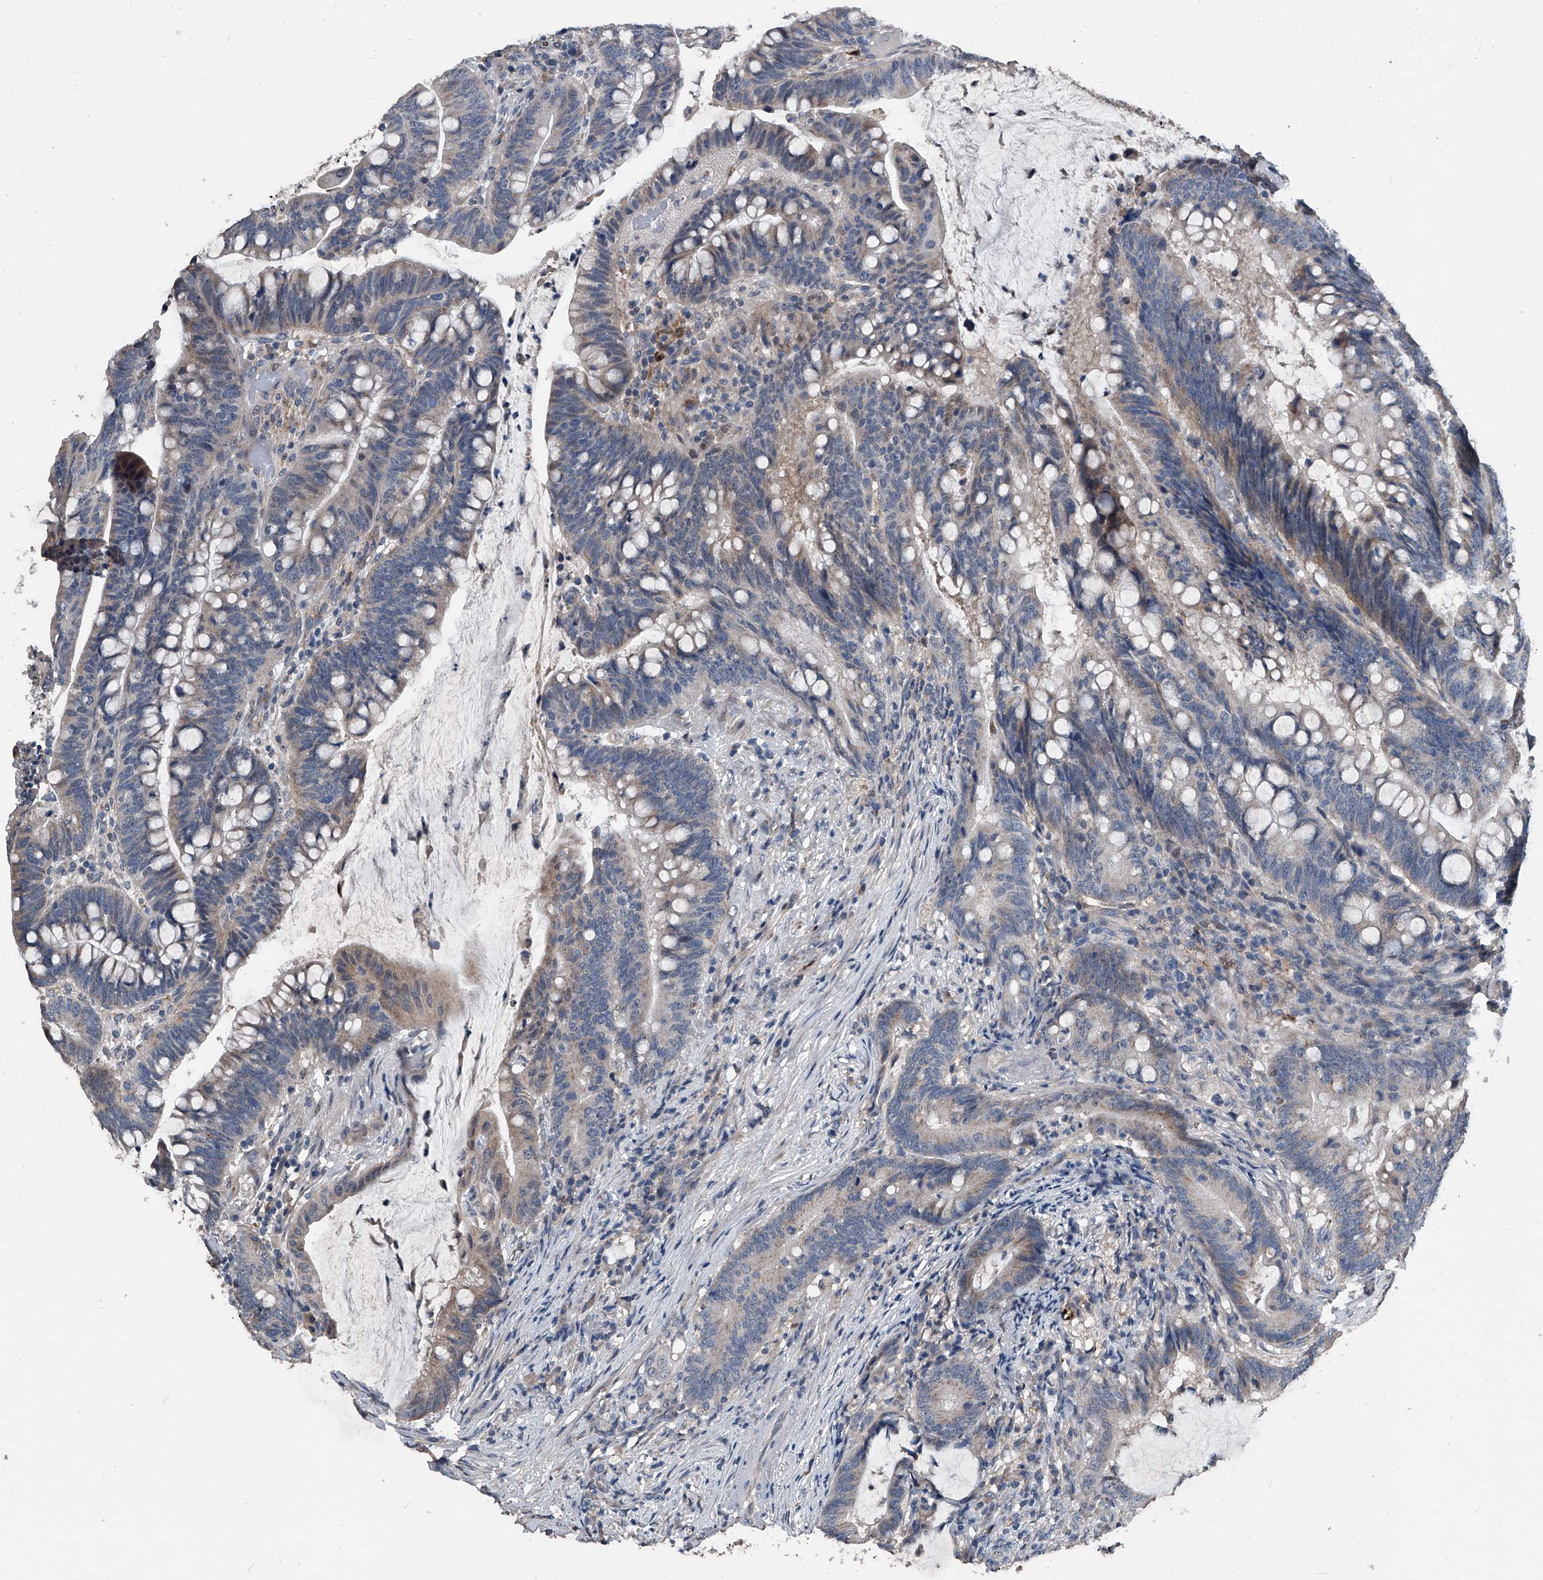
{"staining": {"intensity": "weak", "quantity": "25%-75%", "location": "cytoplasmic/membranous"}, "tissue": "colorectal cancer", "cell_type": "Tumor cells", "image_type": "cancer", "snomed": [{"axis": "morphology", "description": "Adenocarcinoma, NOS"}, {"axis": "topography", "description": "Colon"}], "caption": "Protein expression analysis of human colorectal adenocarcinoma reveals weak cytoplasmic/membranous positivity in approximately 25%-75% of tumor cells.", "gene": "PHACTR1", "patient": {"sex": "female", "age": 66}}